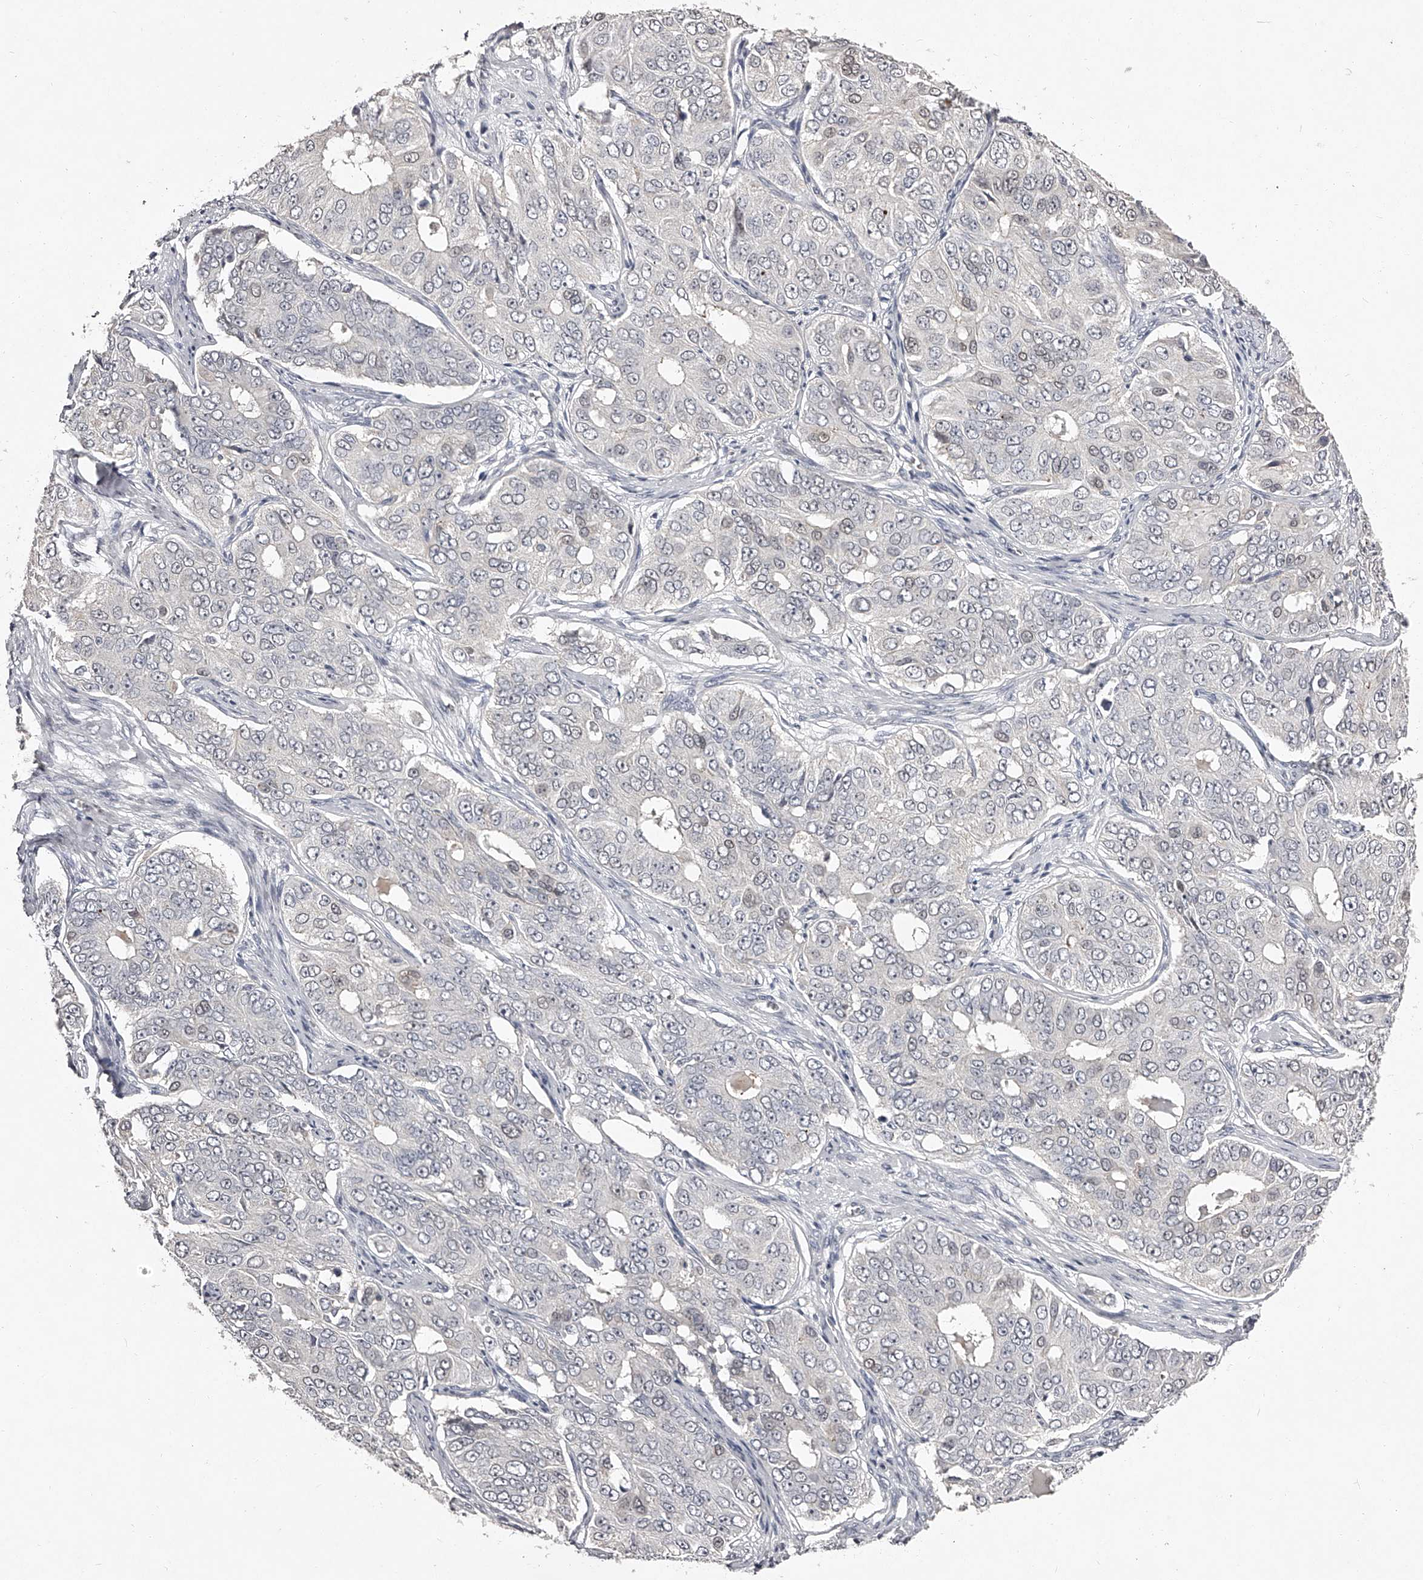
{"staining": {"intensity": "negative", "quantity": "none", "location": "none"}, "tissue": "ovarian cancer", "cell_type": "Tumor cells", "image_type": "cancer", "snomed": [{"axis": "morphology", "description": "Carcinoma, endometroid"}, {"axis": "topography", "description": "Ovary"}], "caption": "A photomicrograph of human ovarian endometroid carcinoma is negative for staining in tumor cells.", "gene": "NT5DC1", "patient": {"sex": "female", "age": 51}}